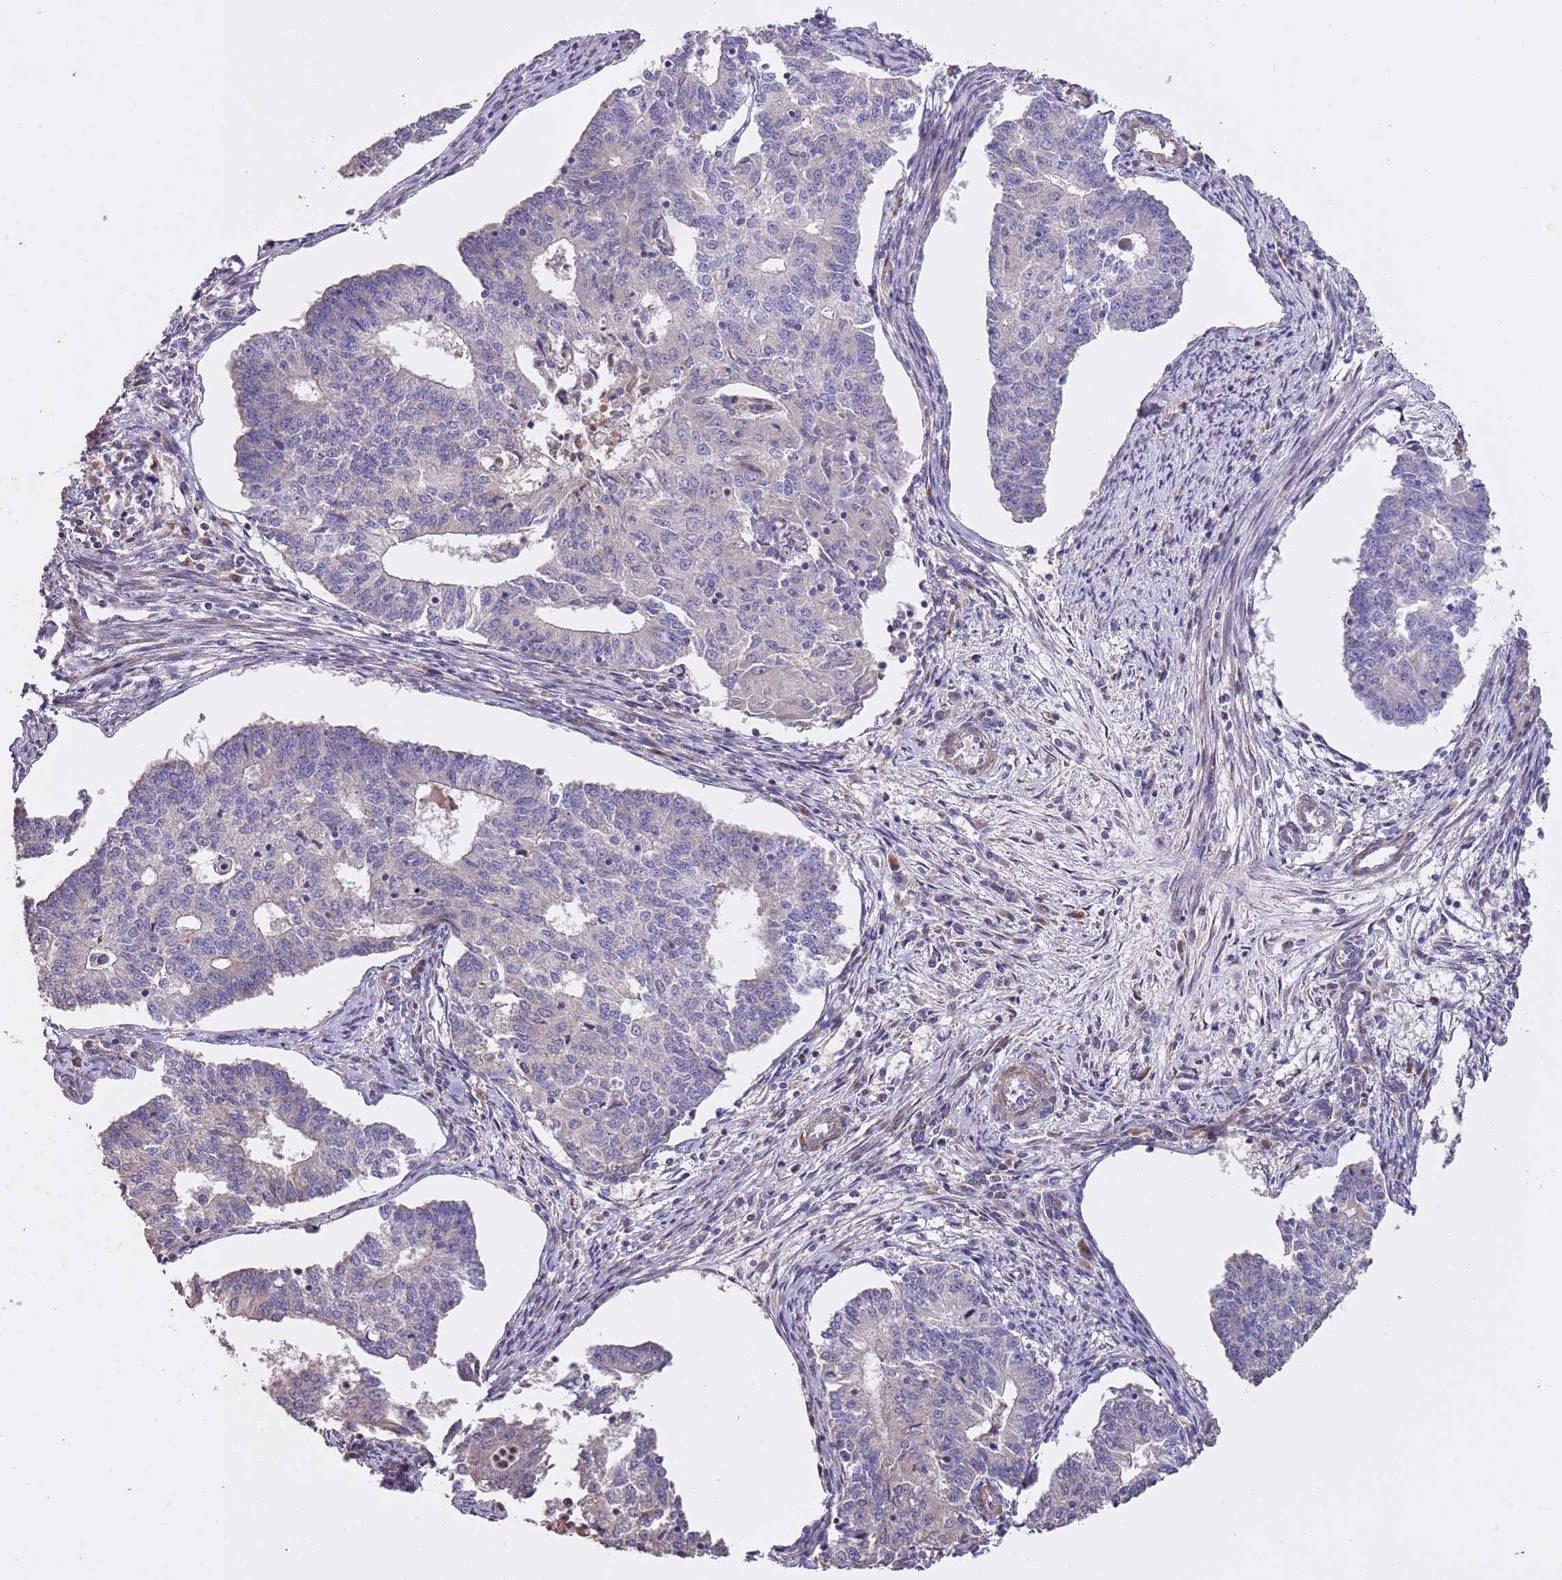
{"staining": {"intensity": "negative", "quantity": "none", "location": "none"}, "tissue": "endometrial cancer", "cell_type": "Tumor cells", "image_type": "cancer", "snomed": [{"axis": "morphology", "description": "Adenocarcinoma, NOS"}, {"axis": "topography", "description": "Endometrium"}], "caption": "Endometrial cancer (adenocarcinoma) stained for a protein using immunohistochemistry reveals no staining tumor cells.", "gene": "PIGA", "patient": {"sex": "female", "age": 56}}